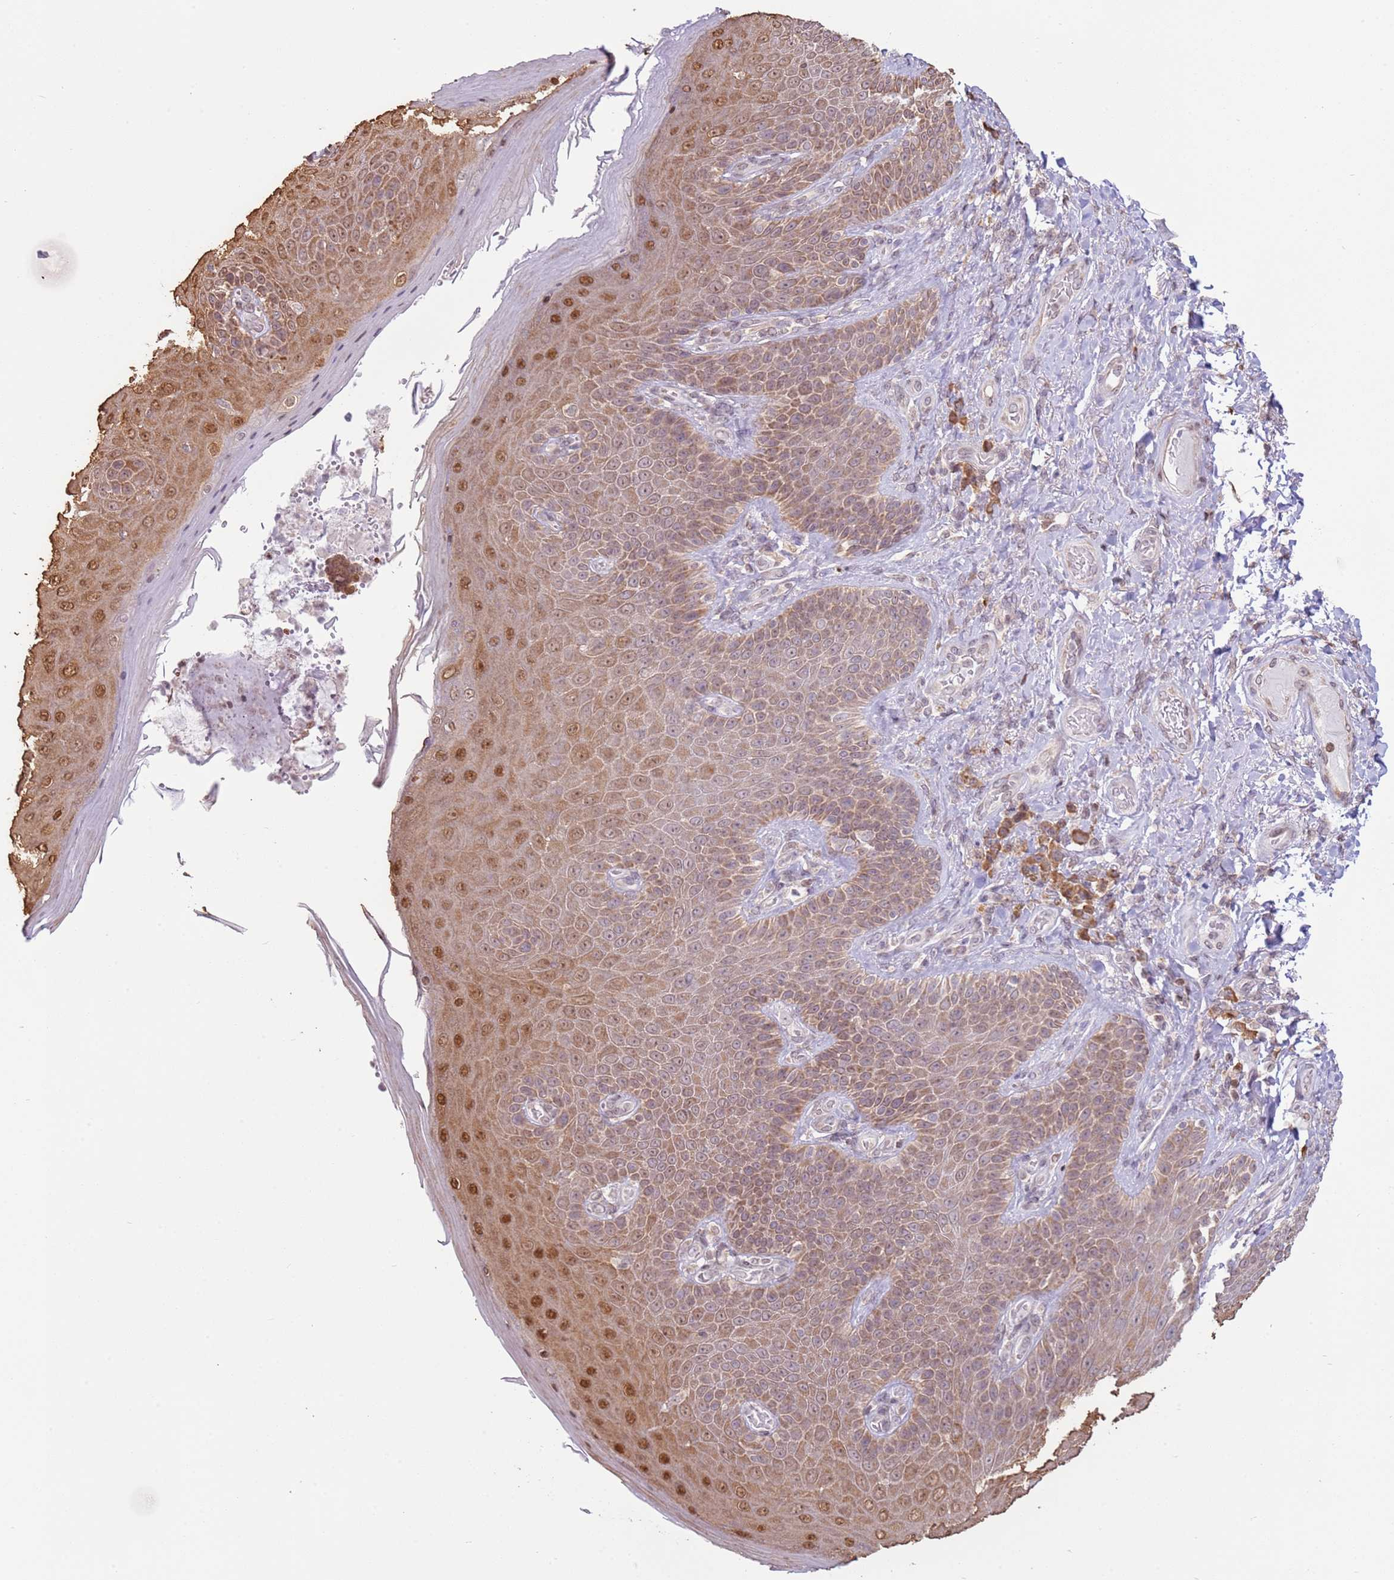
{"staining": {"intensity": "moderate", "quantity": ">75%", "location": "cytoplasmic/membranous,nuclear"}, "tissue": "skin", "cell_type": "Epidermal cells", "image_type": "normal", "snomed": [{"axis": "morphology", "description": "Normal tissue, NOS"}, {"axis": "topography", "description": "Anal"}], "caption": "This histopathology image displays immunohistochemistry staining of unremarkable human skin, with medium moderate cytoplasmic/membranous,nuclear staining in about >75% of epidermal cells.", "gene": "SCAF1", "patient": {"sex": "female", "age": 89}}